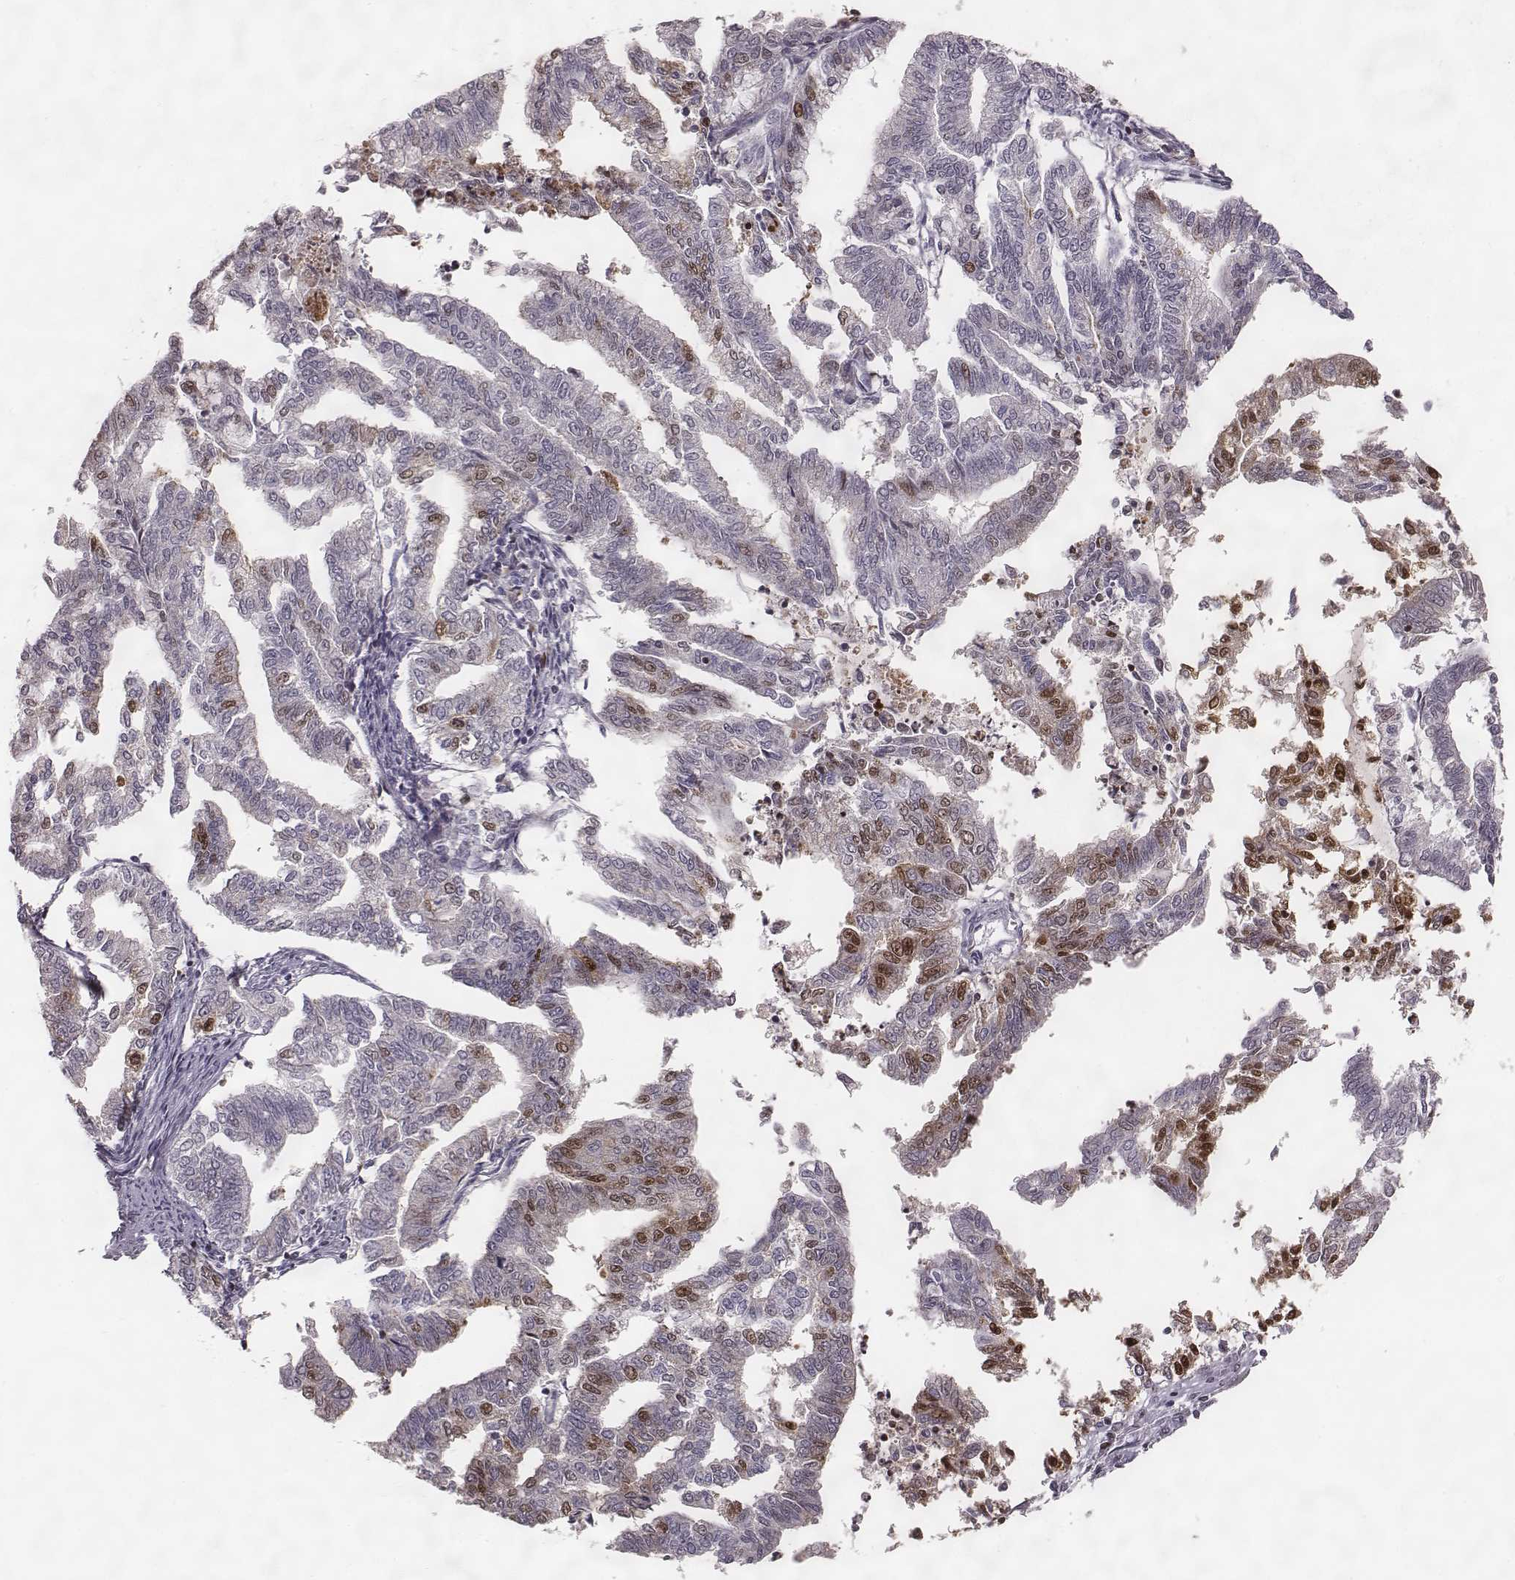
{"staining": {"intensity": "moderate", "quantity": "<25%", "location": "nuclear"}, "tissue": "endometrial cancer", "cell_type": "Tumor cells", "image_type": "cancer", "snomed": [{"axis": "morphology", "description": "Adenocarcinoma, NOS"}, {"axis": "topography", "description": "Endometrium"}], "caption": "This photomicrograph reveals IHC staining of adenocarcinoma (endometrial), with low moderate nuclear expression in about <25% of tumor cells.", "gene": "NDC1", "patient": {"sex": "female", "age": 79}}